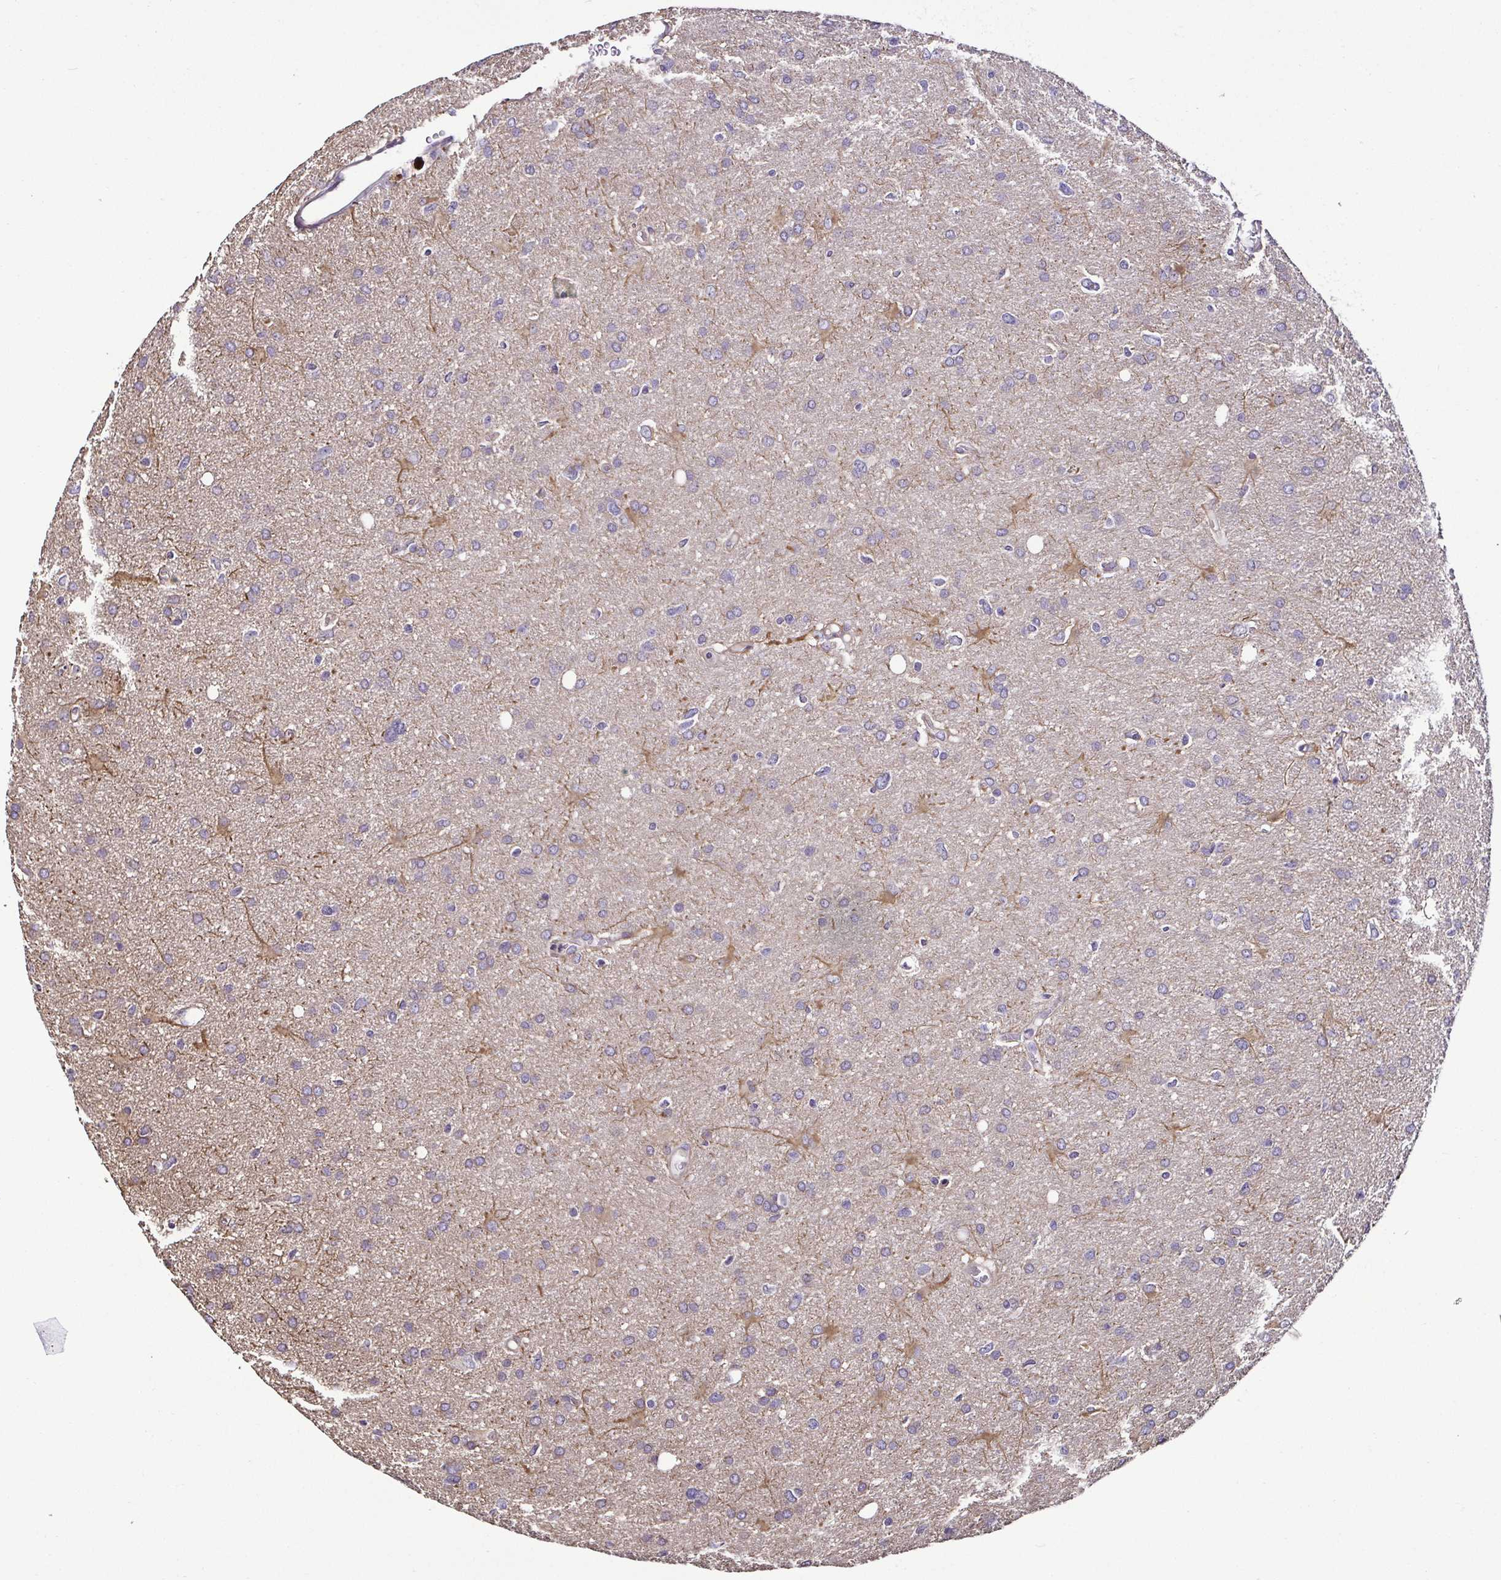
{"staining": {"intensity": "negative", "quantity": "none", "location": "none"}, "tissue": "glioma", "cell_type": "Tumor cells", "image_type": "cancer", "snomed": [{"axis": "morphology", "description": "Glioma, malignant, High grade"}, {"axis": "topography", "description": "Brain"}], "caption": "DAB (3,3'-diaminobenzidine) immunohistochemical staining of human glioma shows no significant positivity in tumor cells.", "gene": "LMOD2", "patient": {"sex": "male", "age": 53}}